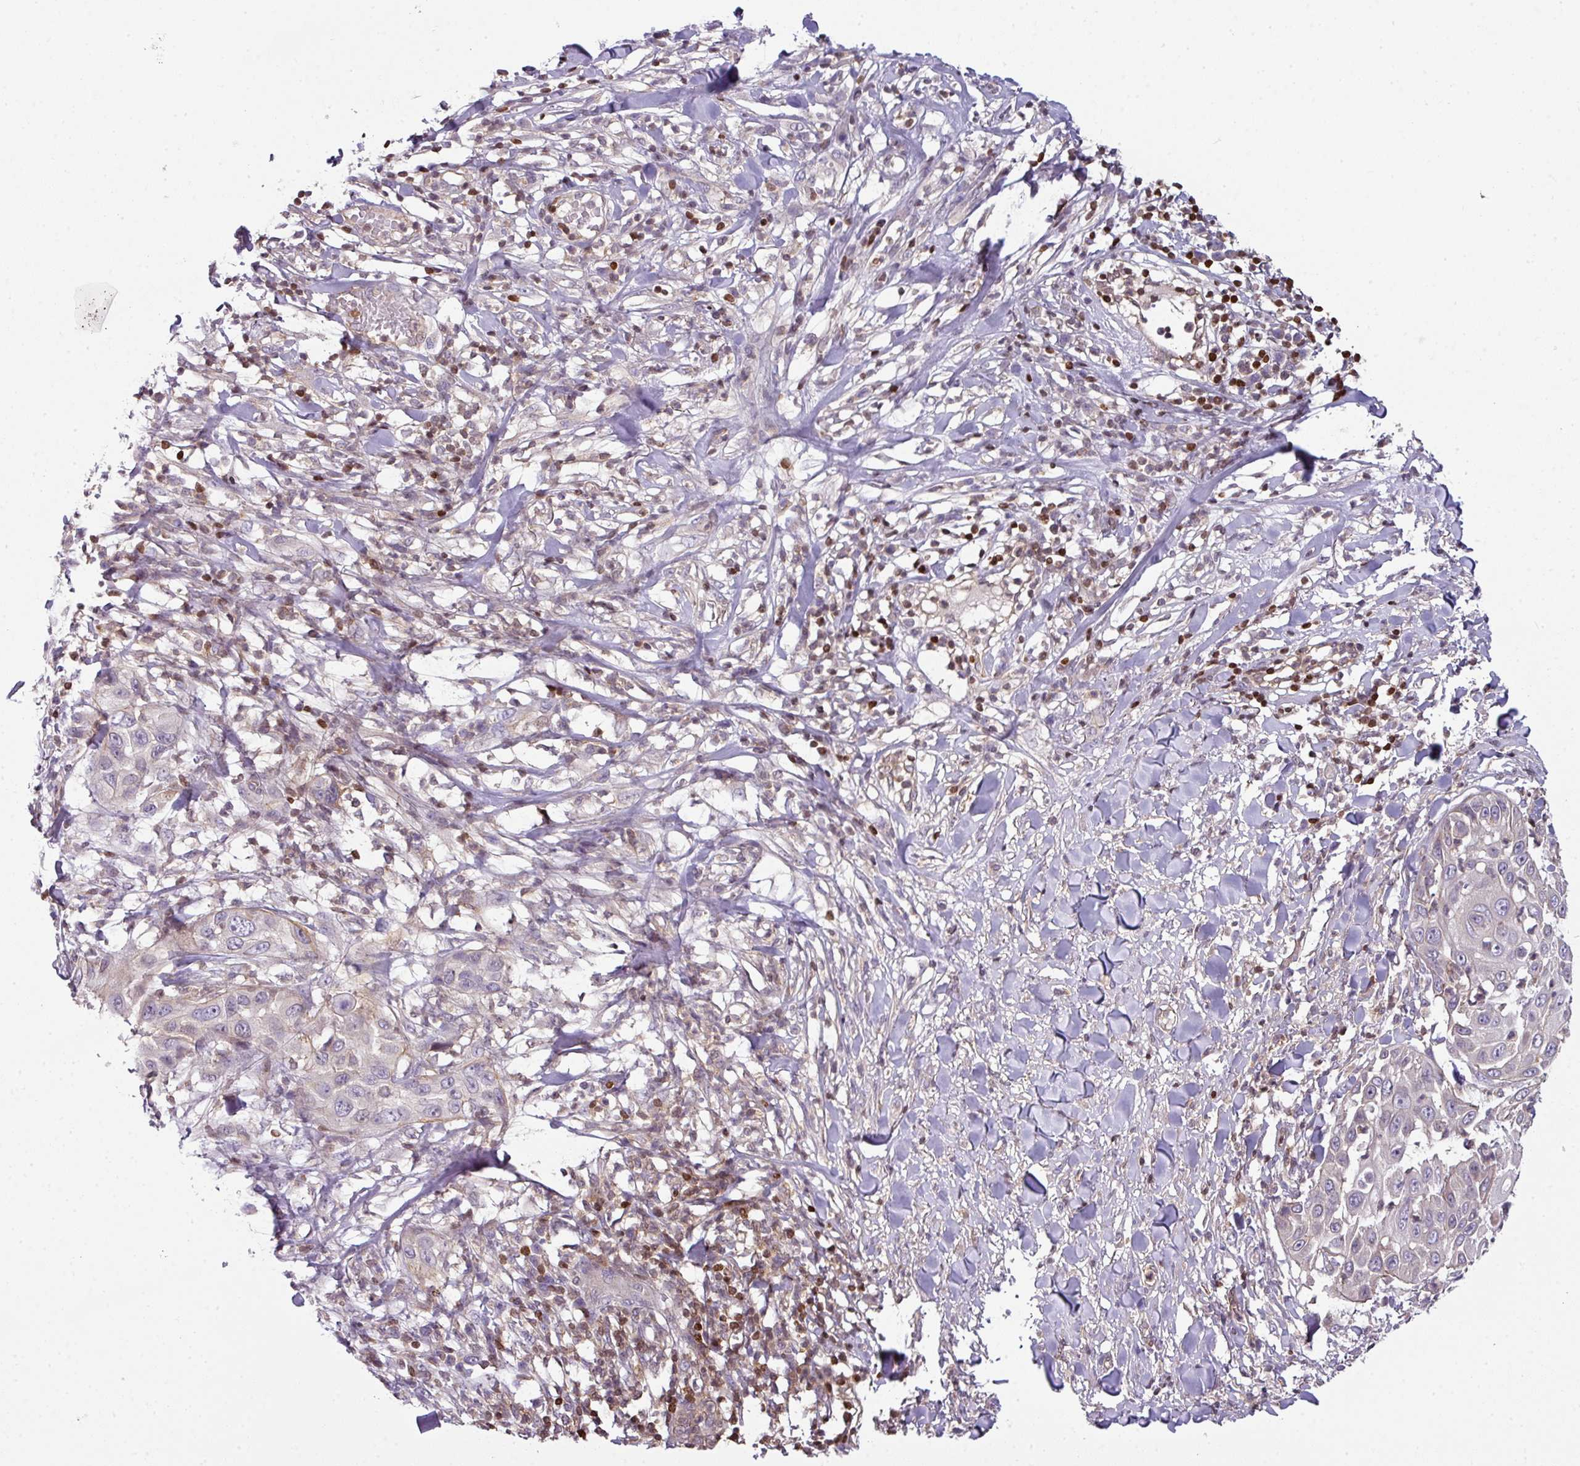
{"staining": {"intensity": "negative", "quantity": "none", "location": "none"}, "tissue": "skin cancer", "cell_type": "Tumor cells", "image_type": "cancer", "snomed": [{"axis": "morphology", "description": "Squamous cell carcinoma, NOS"}, {"axis": "topography", "description": "Skin"}], "caption": "Tumor cells are negative for protein expression in human skin cancer (squamous cell carcinoma).", "gene": "STAT5A", "patient": {"sex": "female", "age": 44}}